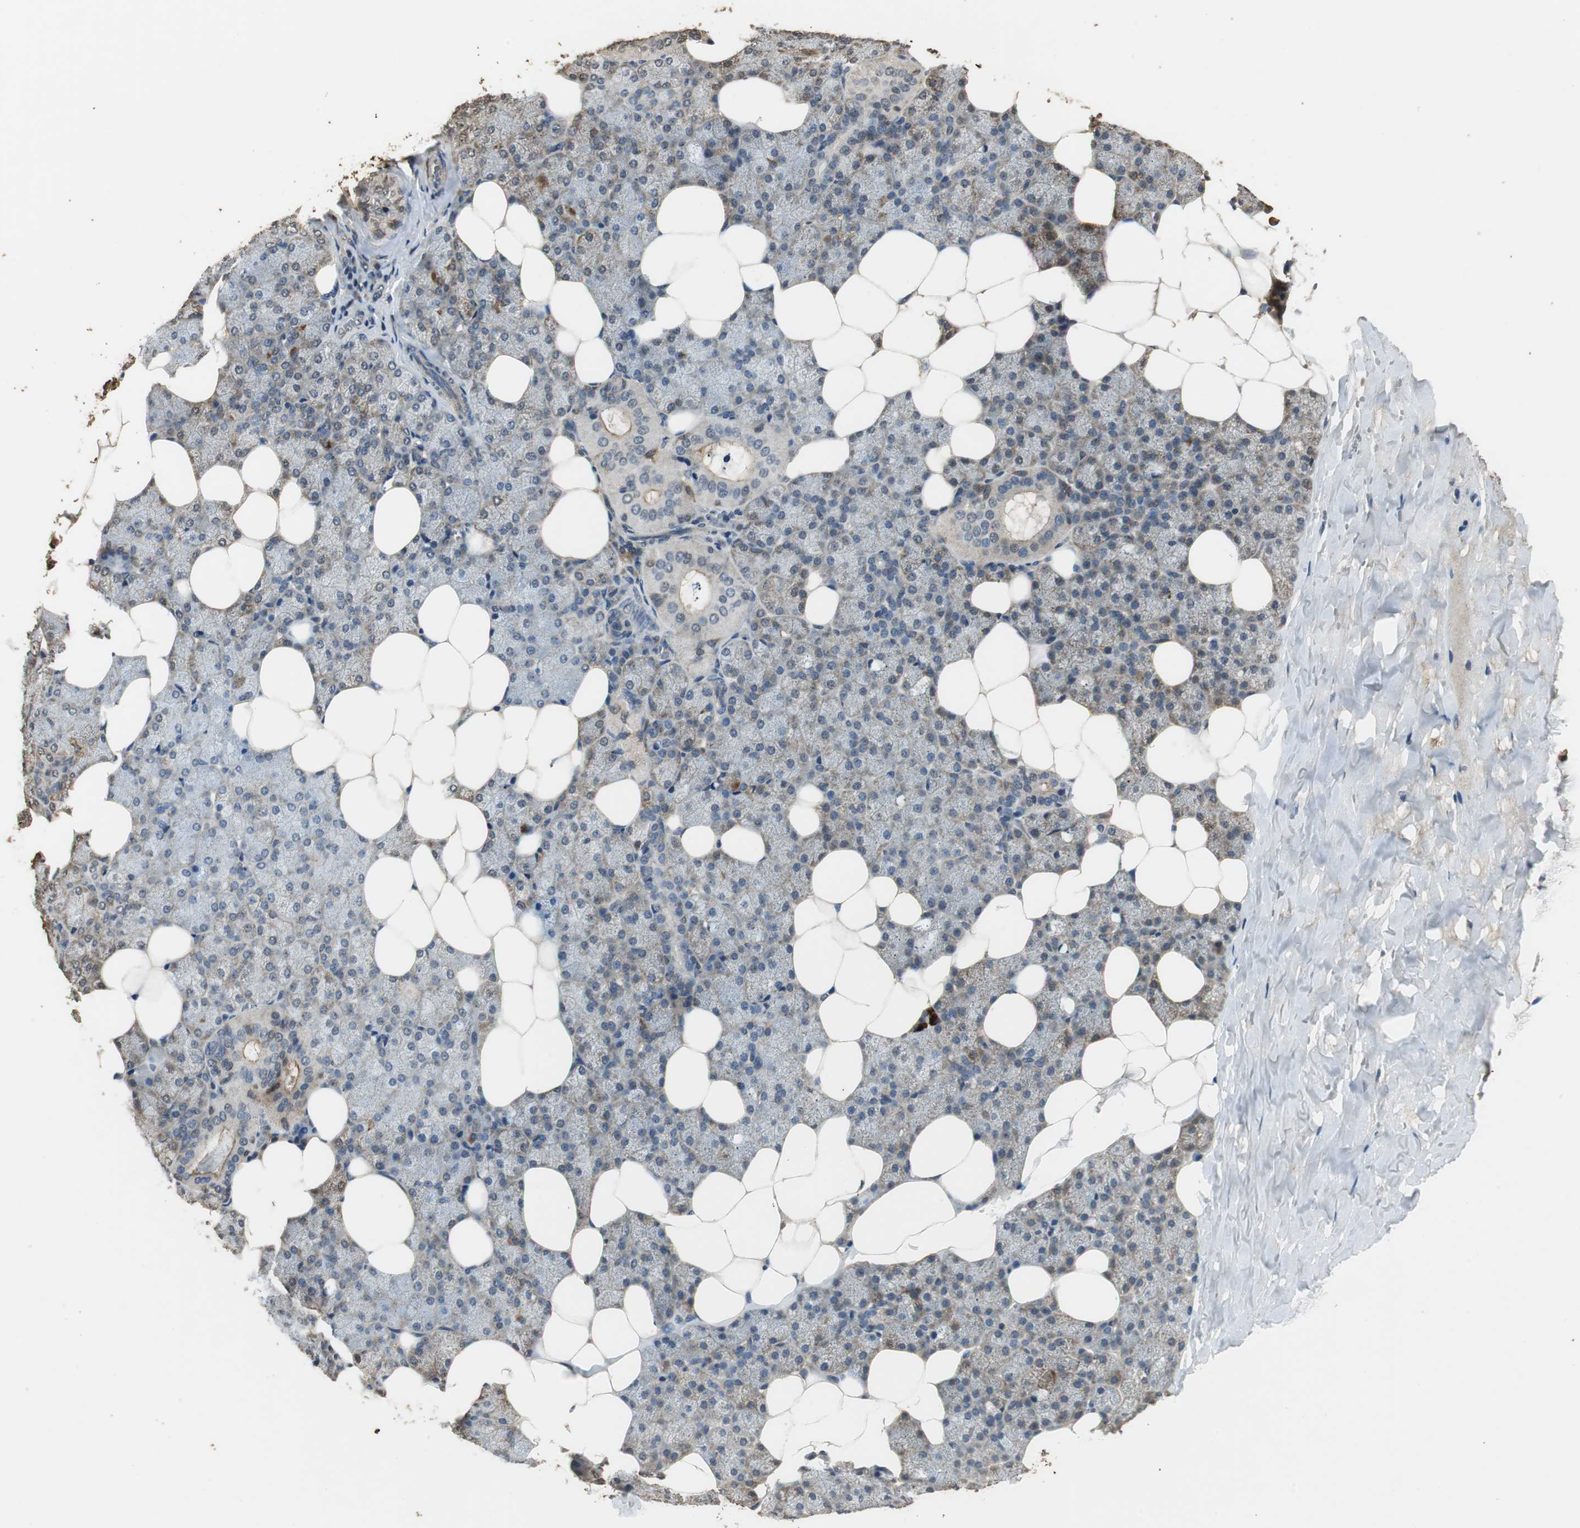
{"staining": {"intensity": "moderate", "quantity": "<25%", "location": "cytoplasmic/membranous"}, "tissue": "salivary gland", "cell_type": "Glandular cells", "image_type": "normal", "snomed": [{"axis": "morphology", "description": "Normal tissue, NOS"}, {"axis": "topography", "description": "Lymph node"}, {"axis": "topography", "description": "Salivary gland"}], "caption": "Unremarkable salivary gland reveals moderate cytoplasmic/membranous staining in about <25% of glandular cells.", "gene": "TMPRSS4", "patient": {"sex": "male", "age": 8}}